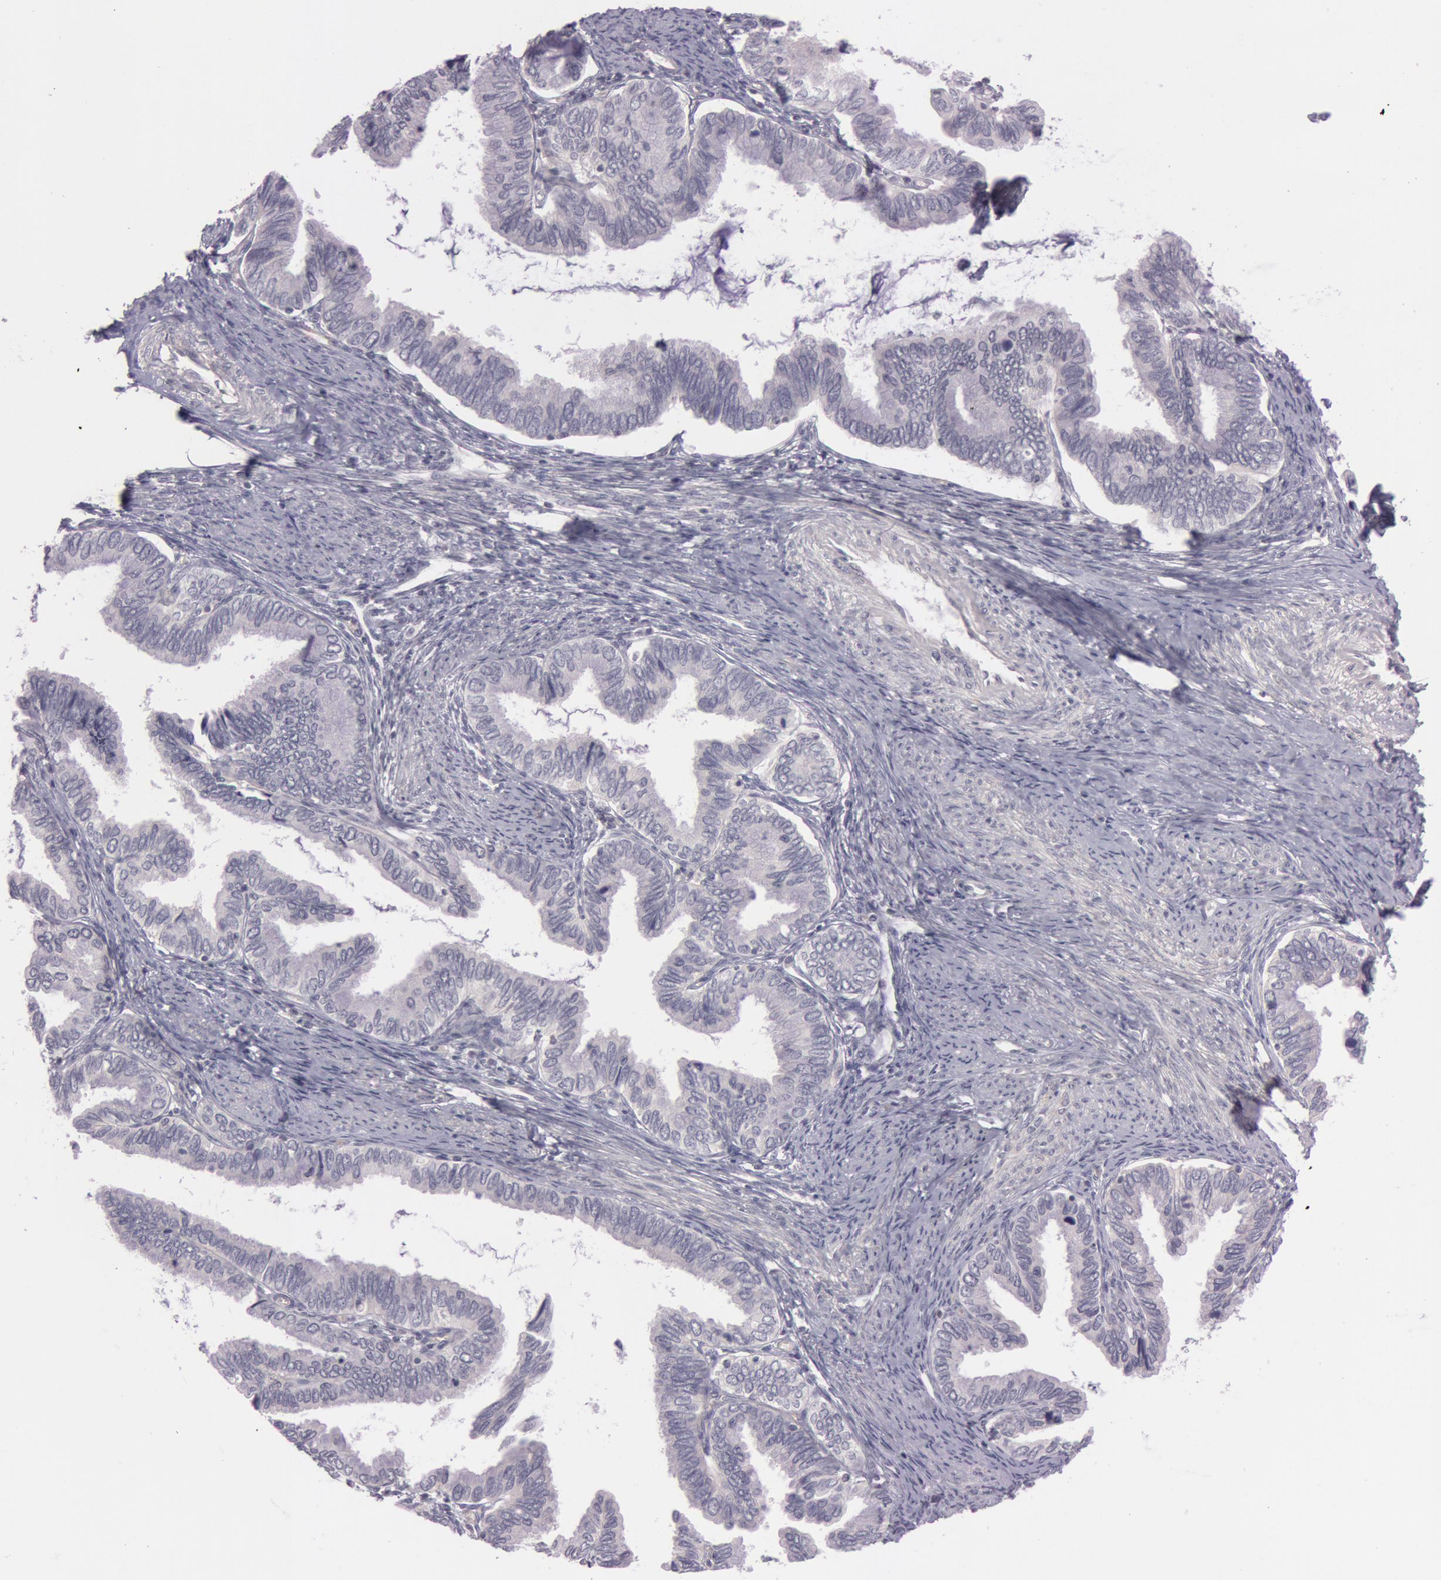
{"staining": {"intensity": "negative", "quantity": "none", "location": "none"}, "tissue": "cervical cancer", "cell_type": "Tumor cells", "image_type": "cancer", "snomed": [{"axis": "morphology", "description": "Adenocarcinoma, NOS"}, {"axis": "topography", "description": "Cervix"}], "caption": "Cervical cancer (adenocarcinoma) was stained to show a protein in brown. There is no significant staining in tumor cells. (Stains: DAB (3,3'-diaminobenzidine) immunohistochemistry with hematoxylin counter stain, Microscopy: brightfield microscopy at high magnification).", "gene": "RALGAPA1", "patient": {"sex": "female", "age": 49}}